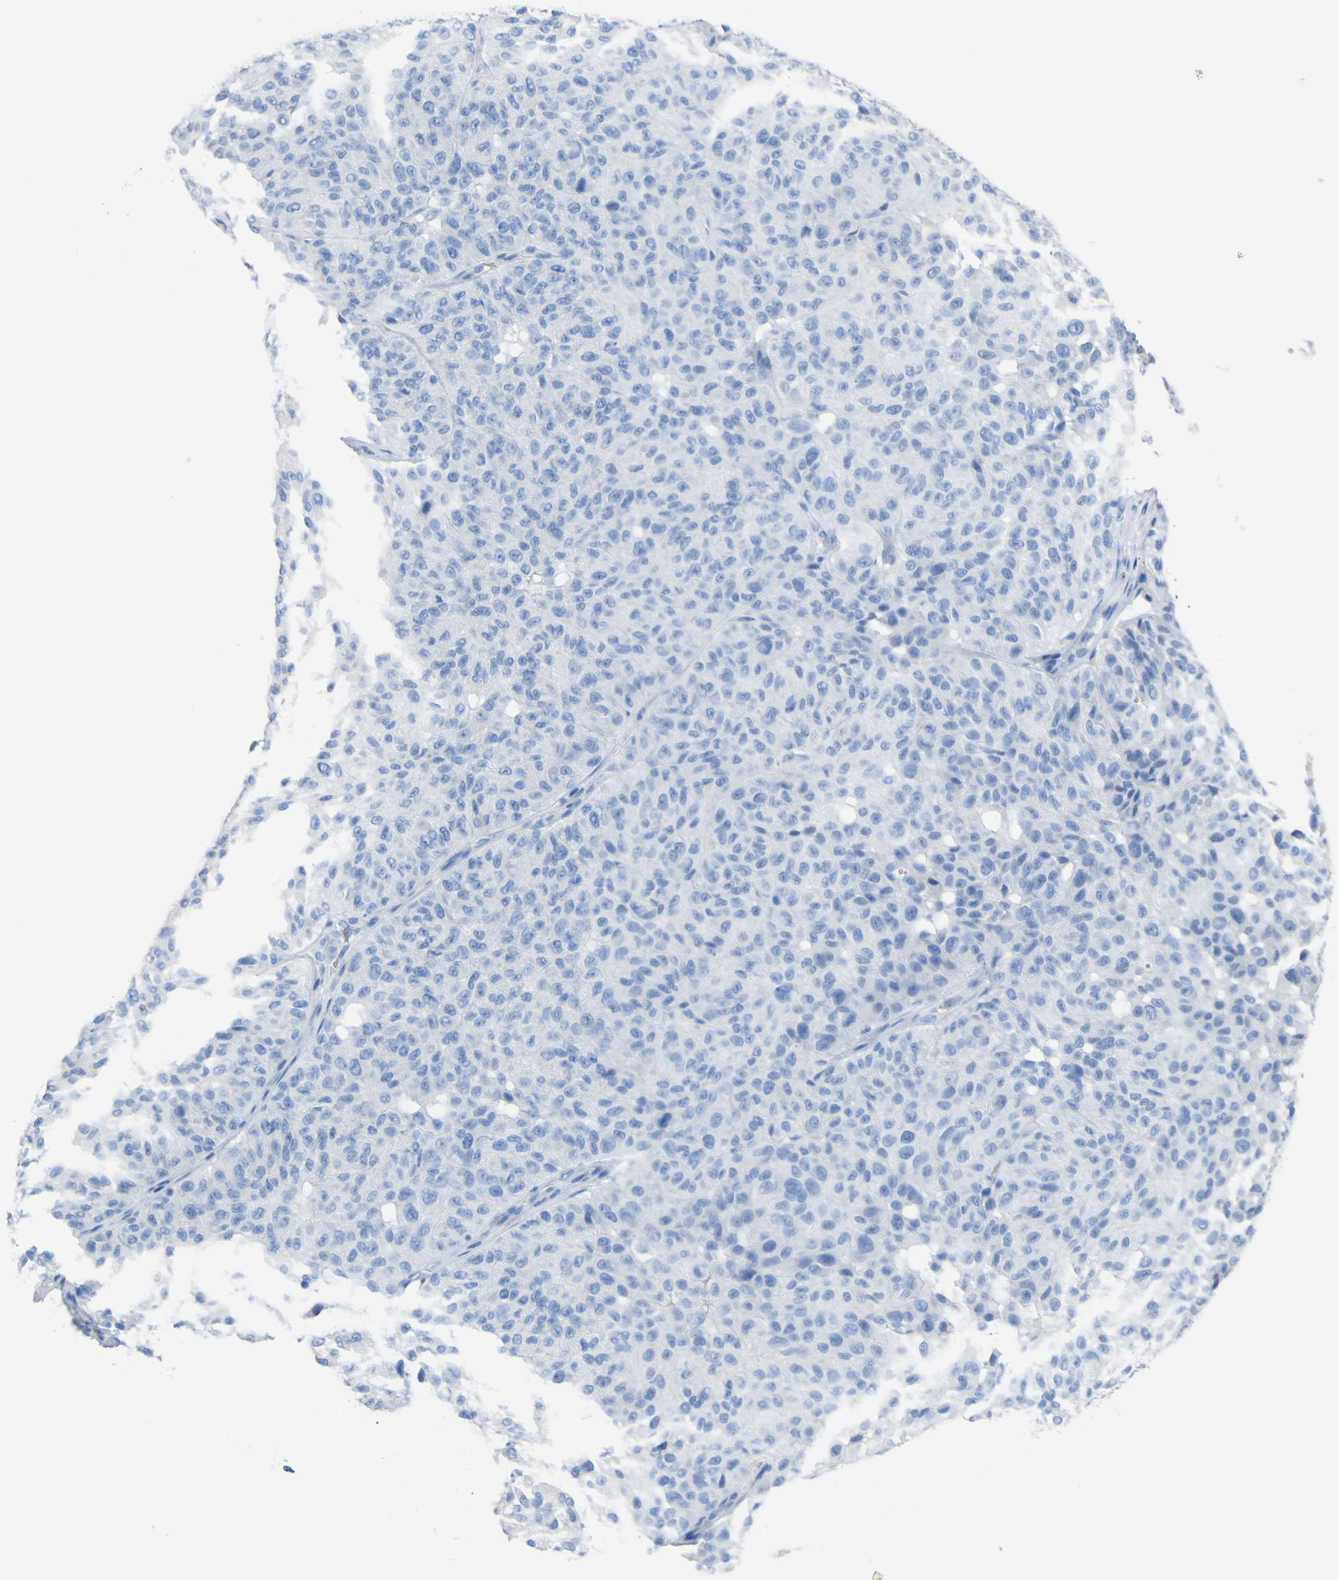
{"staining": {"intensity": "negative", "quantity": "none", "location": "none"}, "tissue": "melanoma", "cell_type": "Tumor cells", "image_type": "cancer", "snomed": [{"axis": "morphology", "description": "Malignant melanoma, NOS"}, {"axis": "topography", "description": "Skin"}], "caption": "Tumor cells are negative for brown protein staining in malignant melanoma.", "gene": "GCM1", "patient": {"sex": "female", "age": 46}}